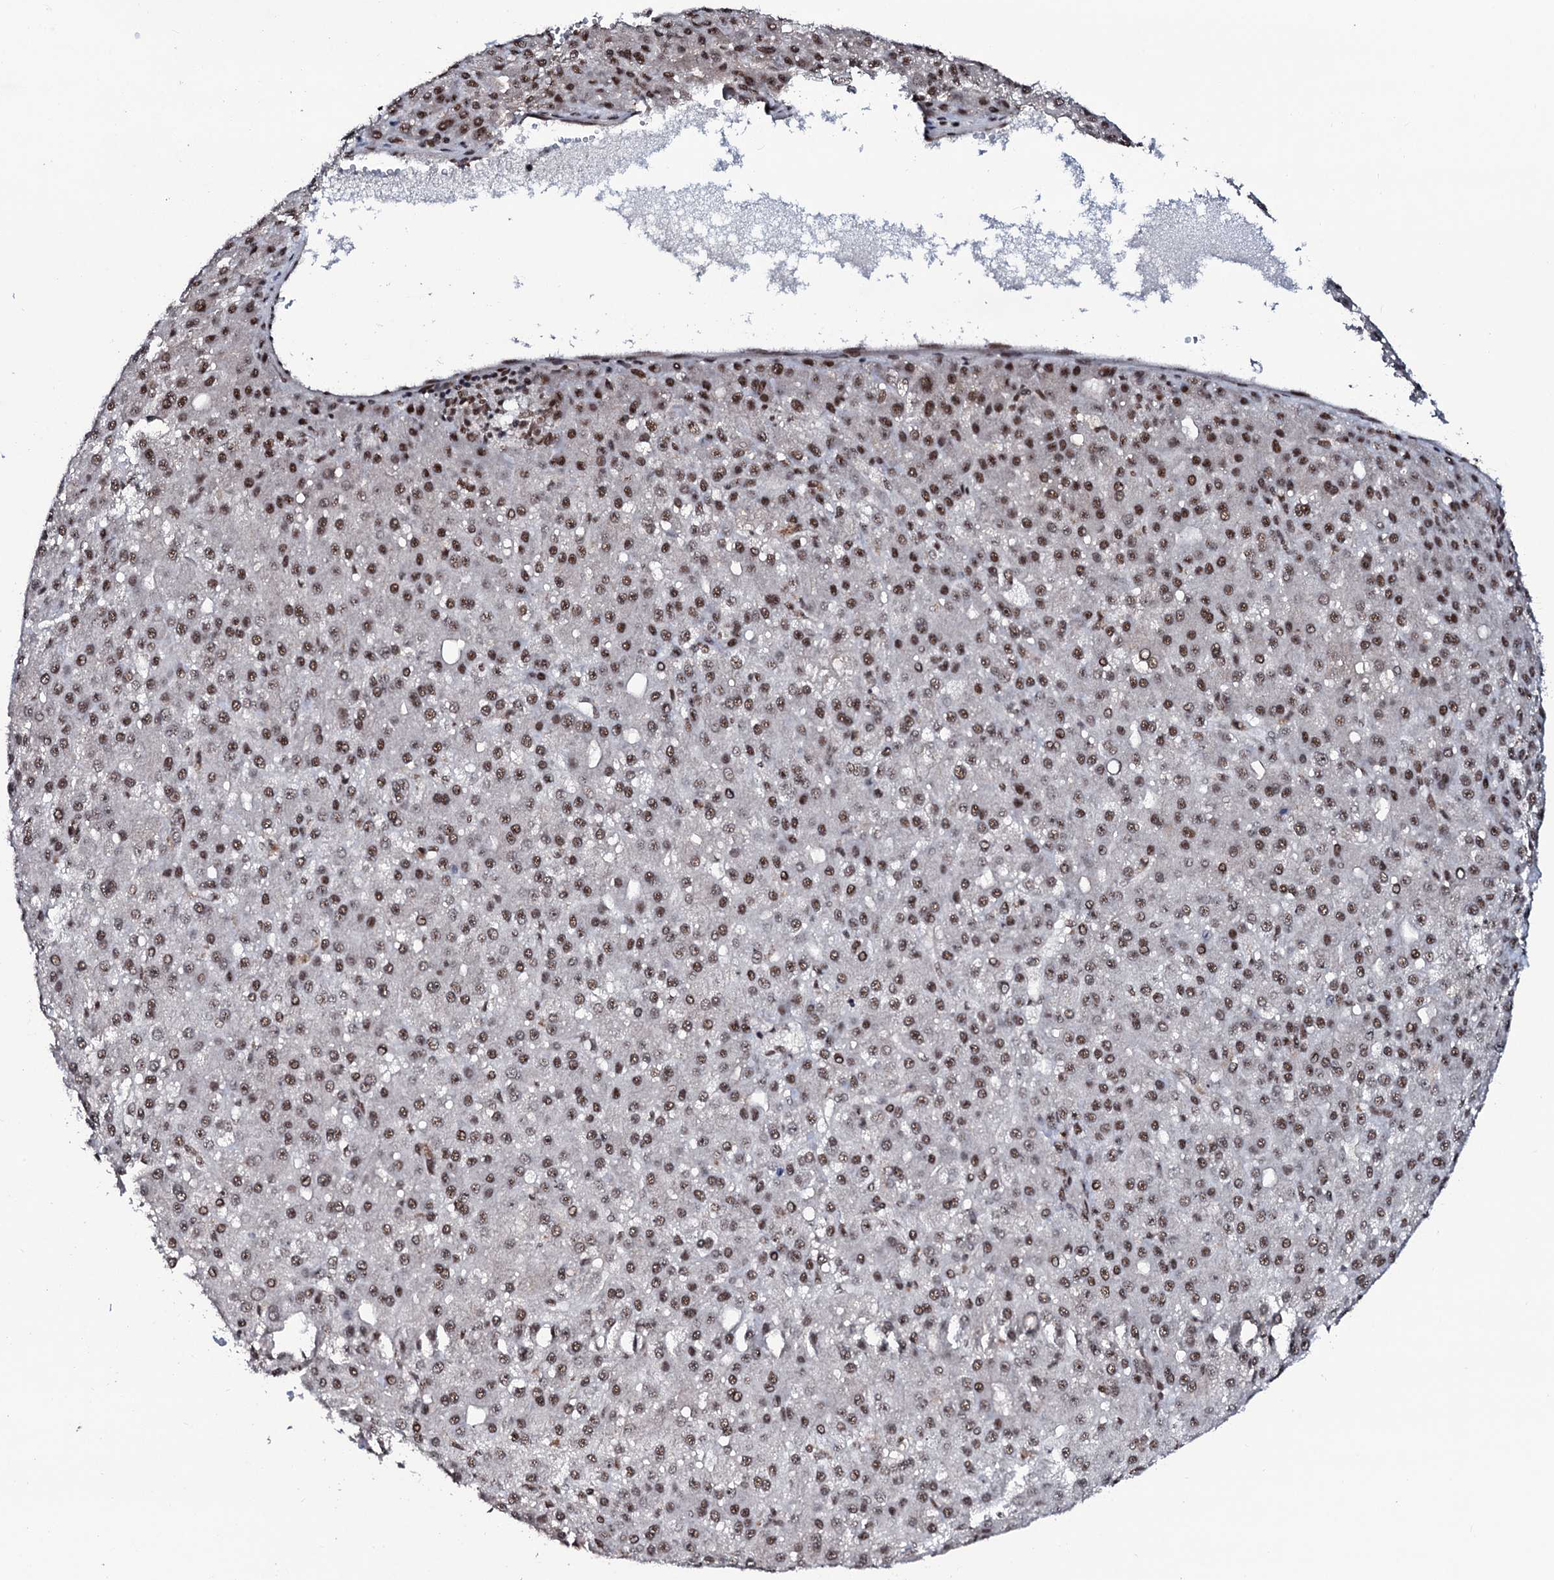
{"staining": {"intensity": "moderate", "quantity": ">75%", "location": "nuclear"}, "tissue": "liver cancer", "cell_type": "Tumor cells", "image_type": "cancer", "snomed": [{"axis": "morphology", "description": "Carcinoma, Hepatocellular, NOS"}, {"axis": "topography", "description": "Liver"}], "caption": "Liver hepatocellular carcinoma stained for a protein (brown) demonstrates moderate nuclear positive positivity in approximately >75% of tumor cells.", "gene": "PRPF18", "patient": {"sex": "male", "age": 67}}